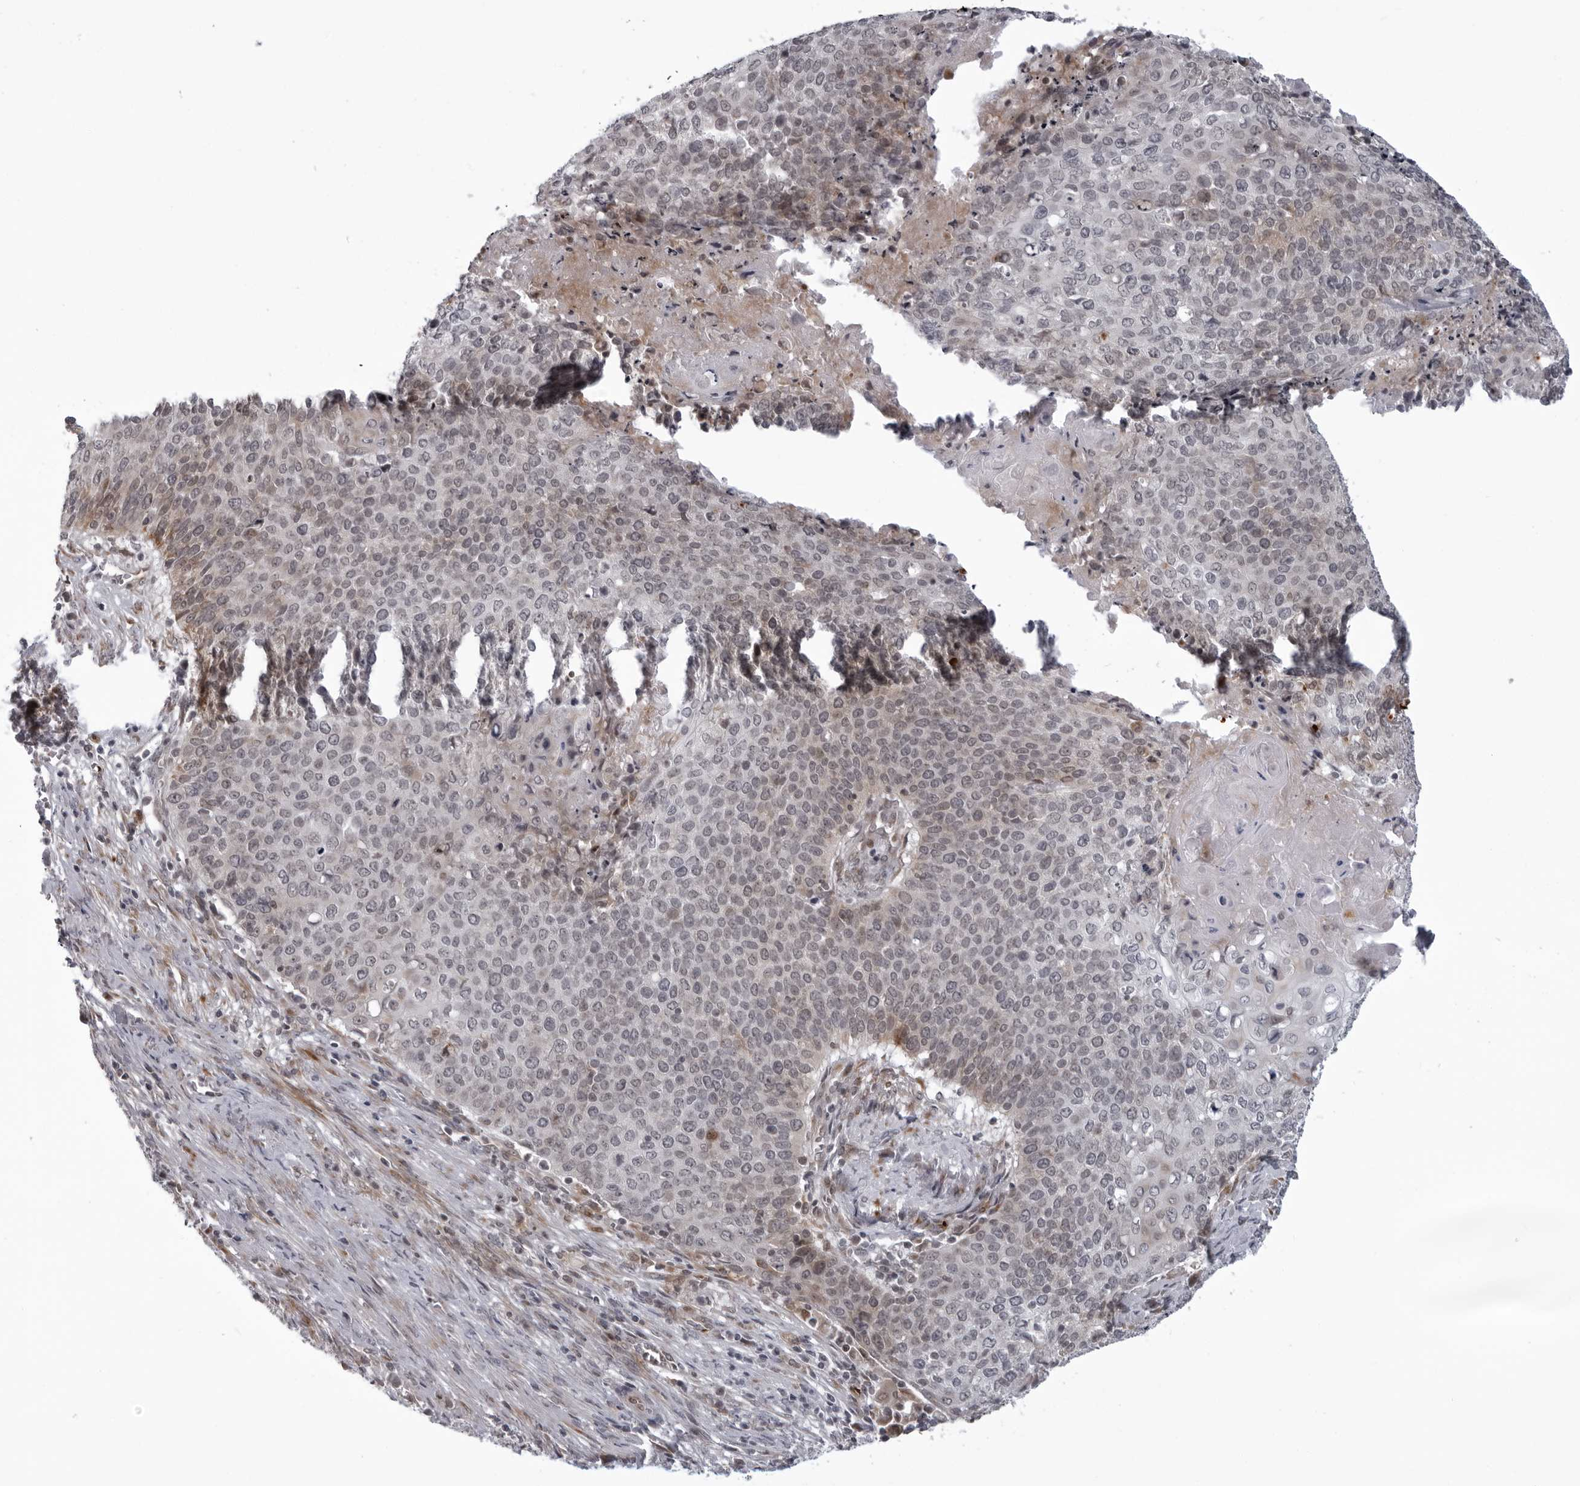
{"staining": {"intensity": "weak", "quantity": "<25%", "location": "cytoplasmic/membranous"}, "tissue": "cervical cancer", "cell_type": "Tumor cells", "image_type": "cancer", "snomed": [{"axis": "morphology", "description": "Squamous cell carcinoma, NOS"}, {"axis": "topography", "description": "Cervix"}], "caption": "Immunohistochemical staining of squamous cell carcinoma (cervical) displays no significant positivity in tumor cells.", "gene": "THOP1", "patient": {"sex": "female", "age": 39}}